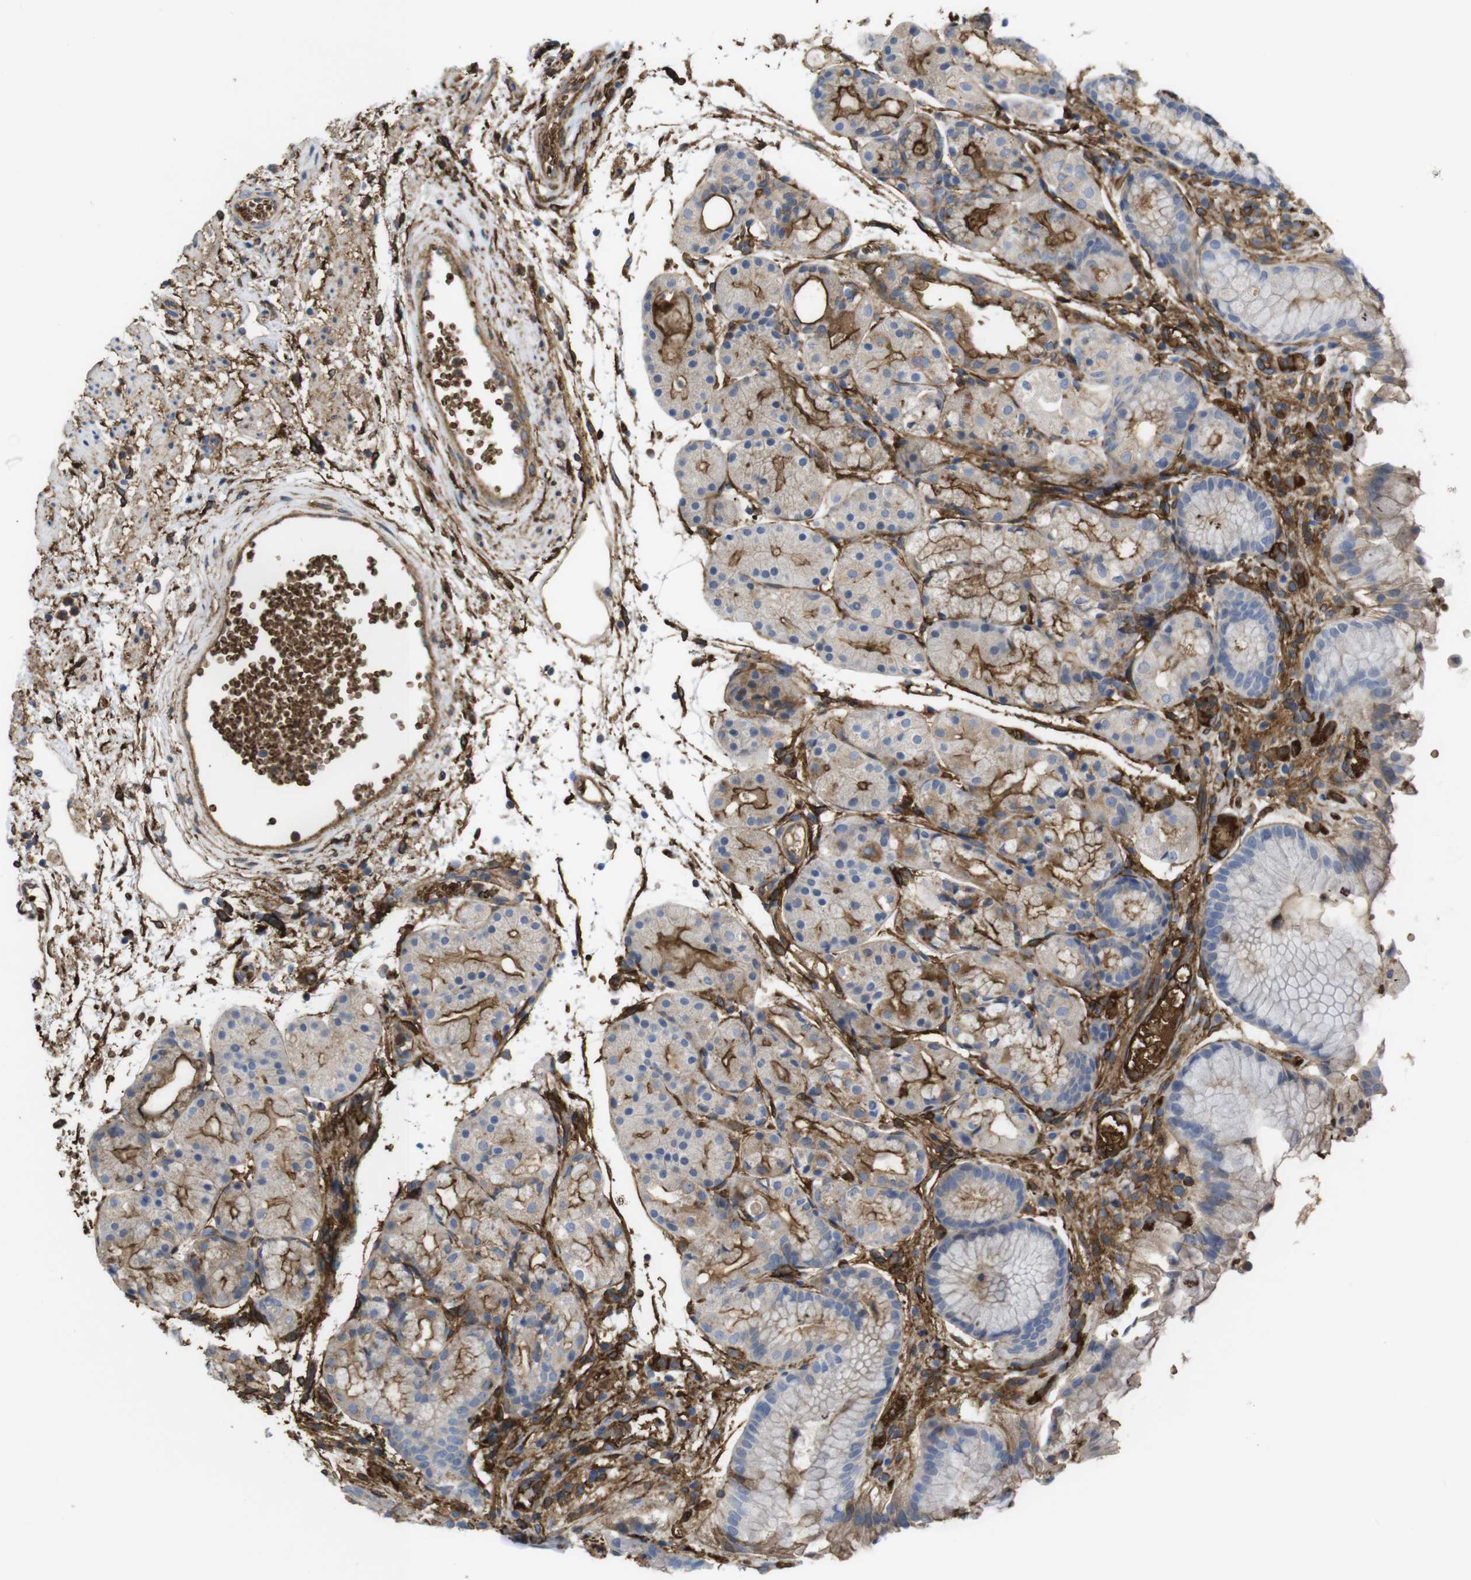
{"staining": {"intensity": "moderate", "quantity": ">75%", "location": "cytoplasmic/membranous"}, "tissue": "stomach", "cell_type": "Glandular cells", "image_type": "normal", "snomed": [{"axis": "morphology", "description": "Normal tissue, NOS"}, {"axis": "topography", "description": "Stomach, upper"}], "caption": "IHC micrograph of benign stomach stained for a protein (brown), which reveals medium levels of moderate cytoplasmic/membranous positivity in about >75% of glandular cells.", "gene": "CYBRD1", "patient": {"sex": "male", "age": 72}}